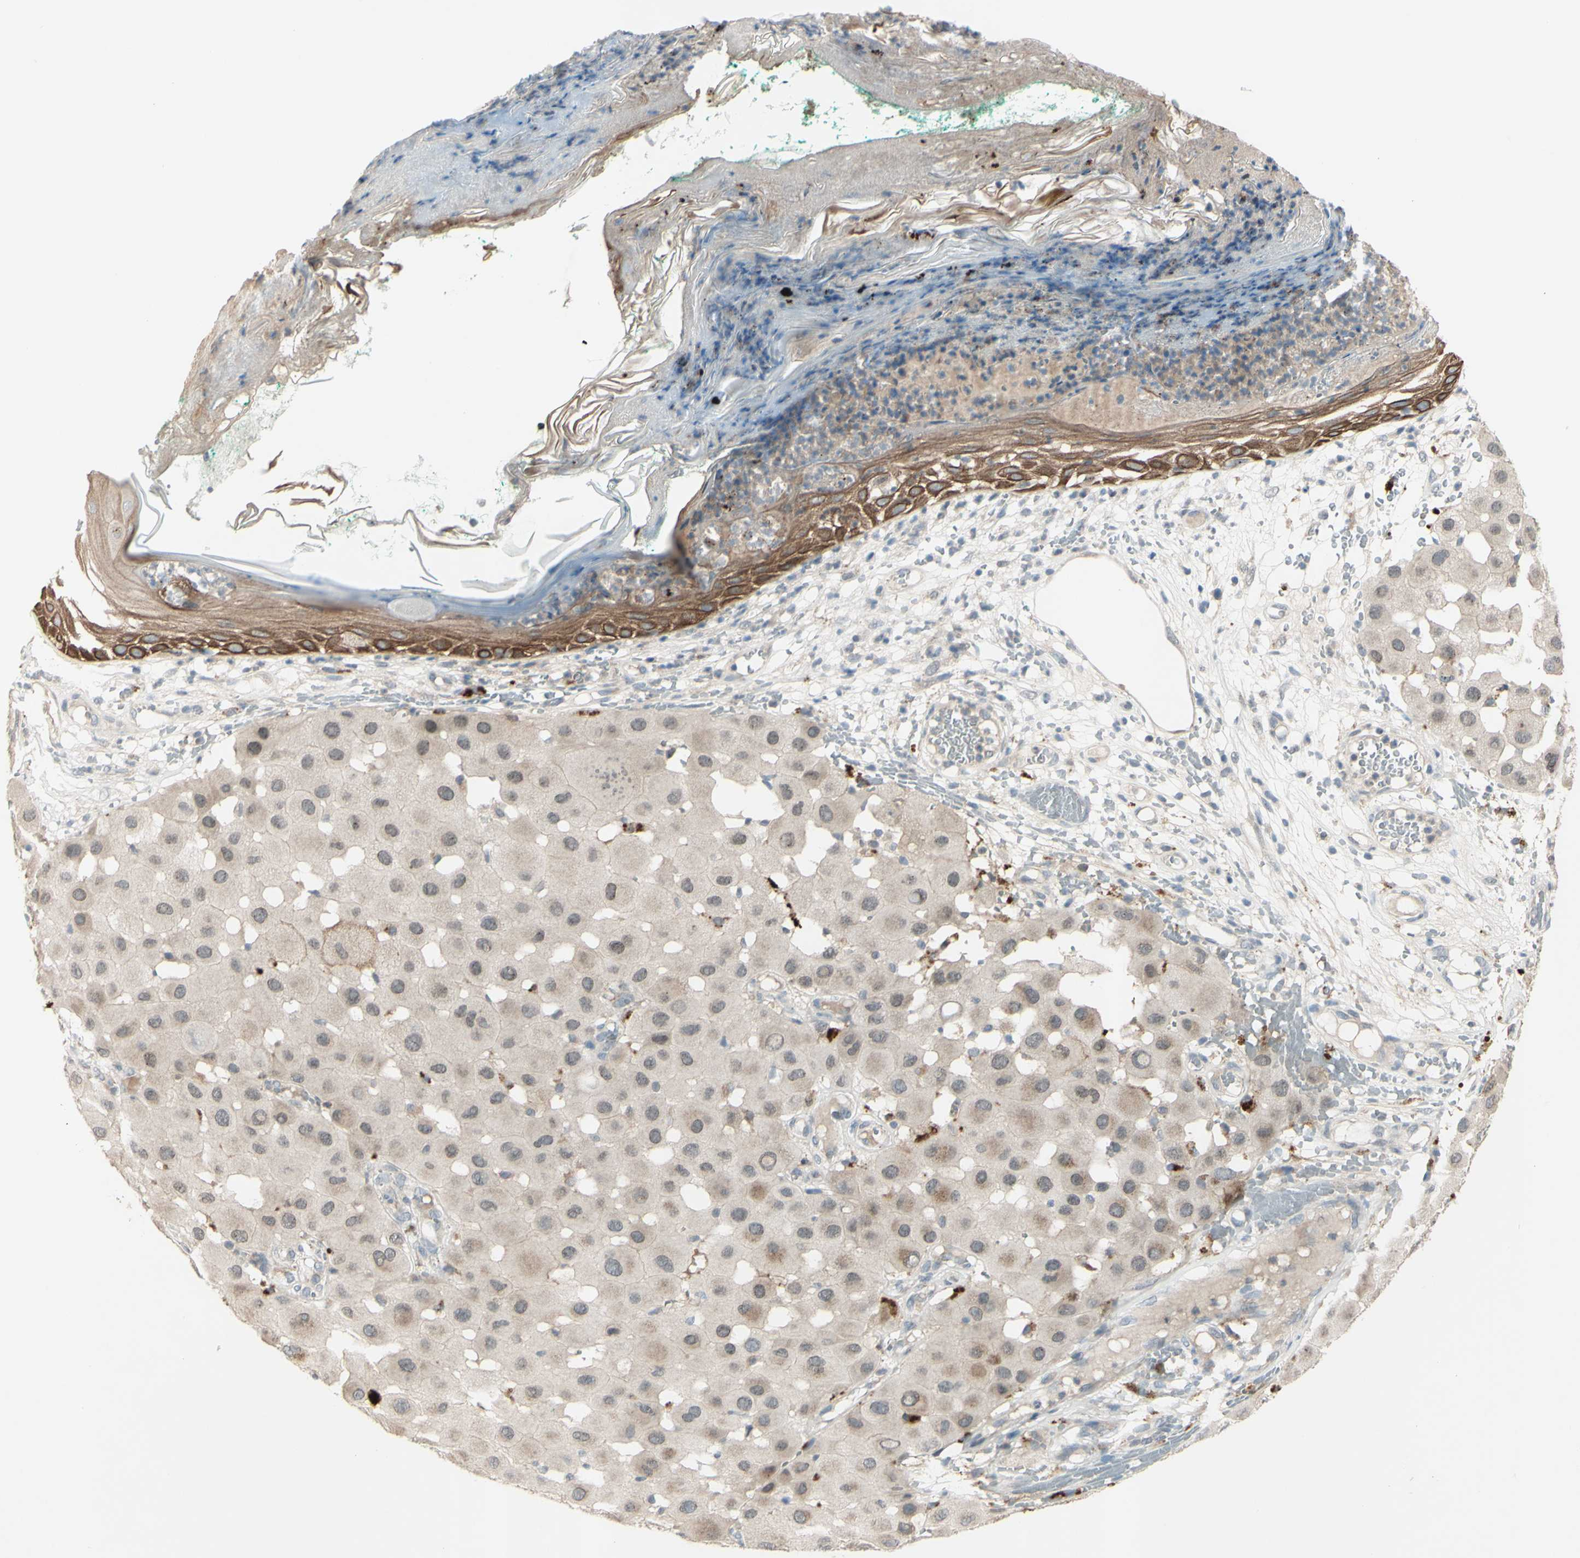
{"staining": {"intensity": "weak", "quantity": ">75%", "location": "cytoplasmic/membranous,nuclear"}, "tissue": "melanoma", "cell_type": "Tumor cells", "image_type": "cancer", "snomed": [{"axis": "morphology", "description": "Malignant melanoma, NOS"}, {"axis": "topography", "description": "Skin"}], "caption": "Protein expression analysis of melanoma reveals weak cytoplasmic/membranous and nuclear expression in about >75% of tumor cells.", "gene": "FGFR2", "patient": {"sex": "female", "age": 81}}